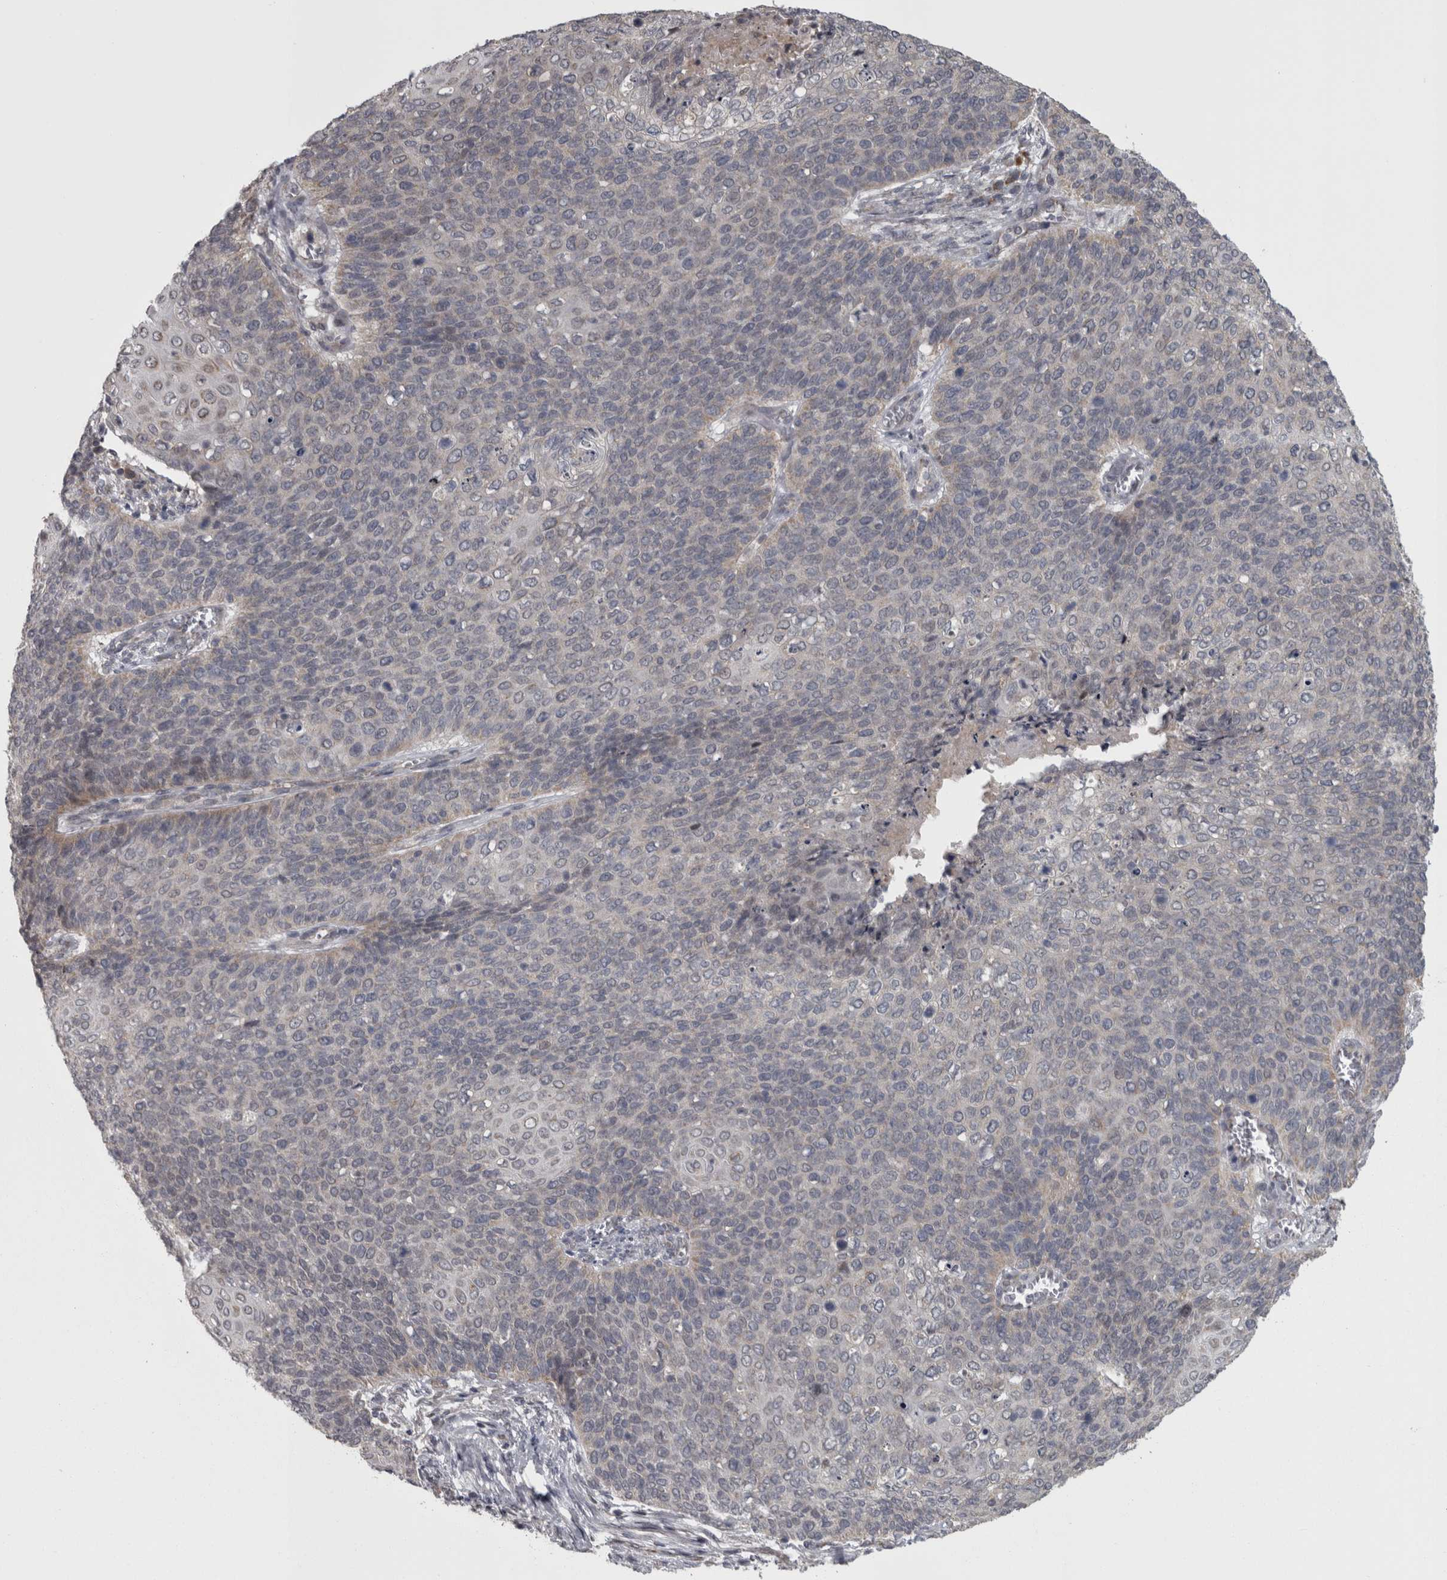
{"staining": {"intensity": "weak", "quantity": "<25%", "location": "cytoplasmic/membranous"}, "tissue": "cervical cancer", "cell_type": "Tumor cells", "image_type": "cancer", "snomed": [{"axis": "morphology", "description": "Squamous cell carcinoma, NOS"}, {"axis": "topography", "description": "Cervix"}], "caption": "An IHC micrograph of cervical cancer (squamous cell carcinoma) is shown. There is no staining in tumor cells of cervical cancer (squamous cell carcinoma). (DAB immunohistochemistry (IHC) with hematoxylin counter stain).", "gene": "DBT", "patient": {"sex": "female", "age": 39}}